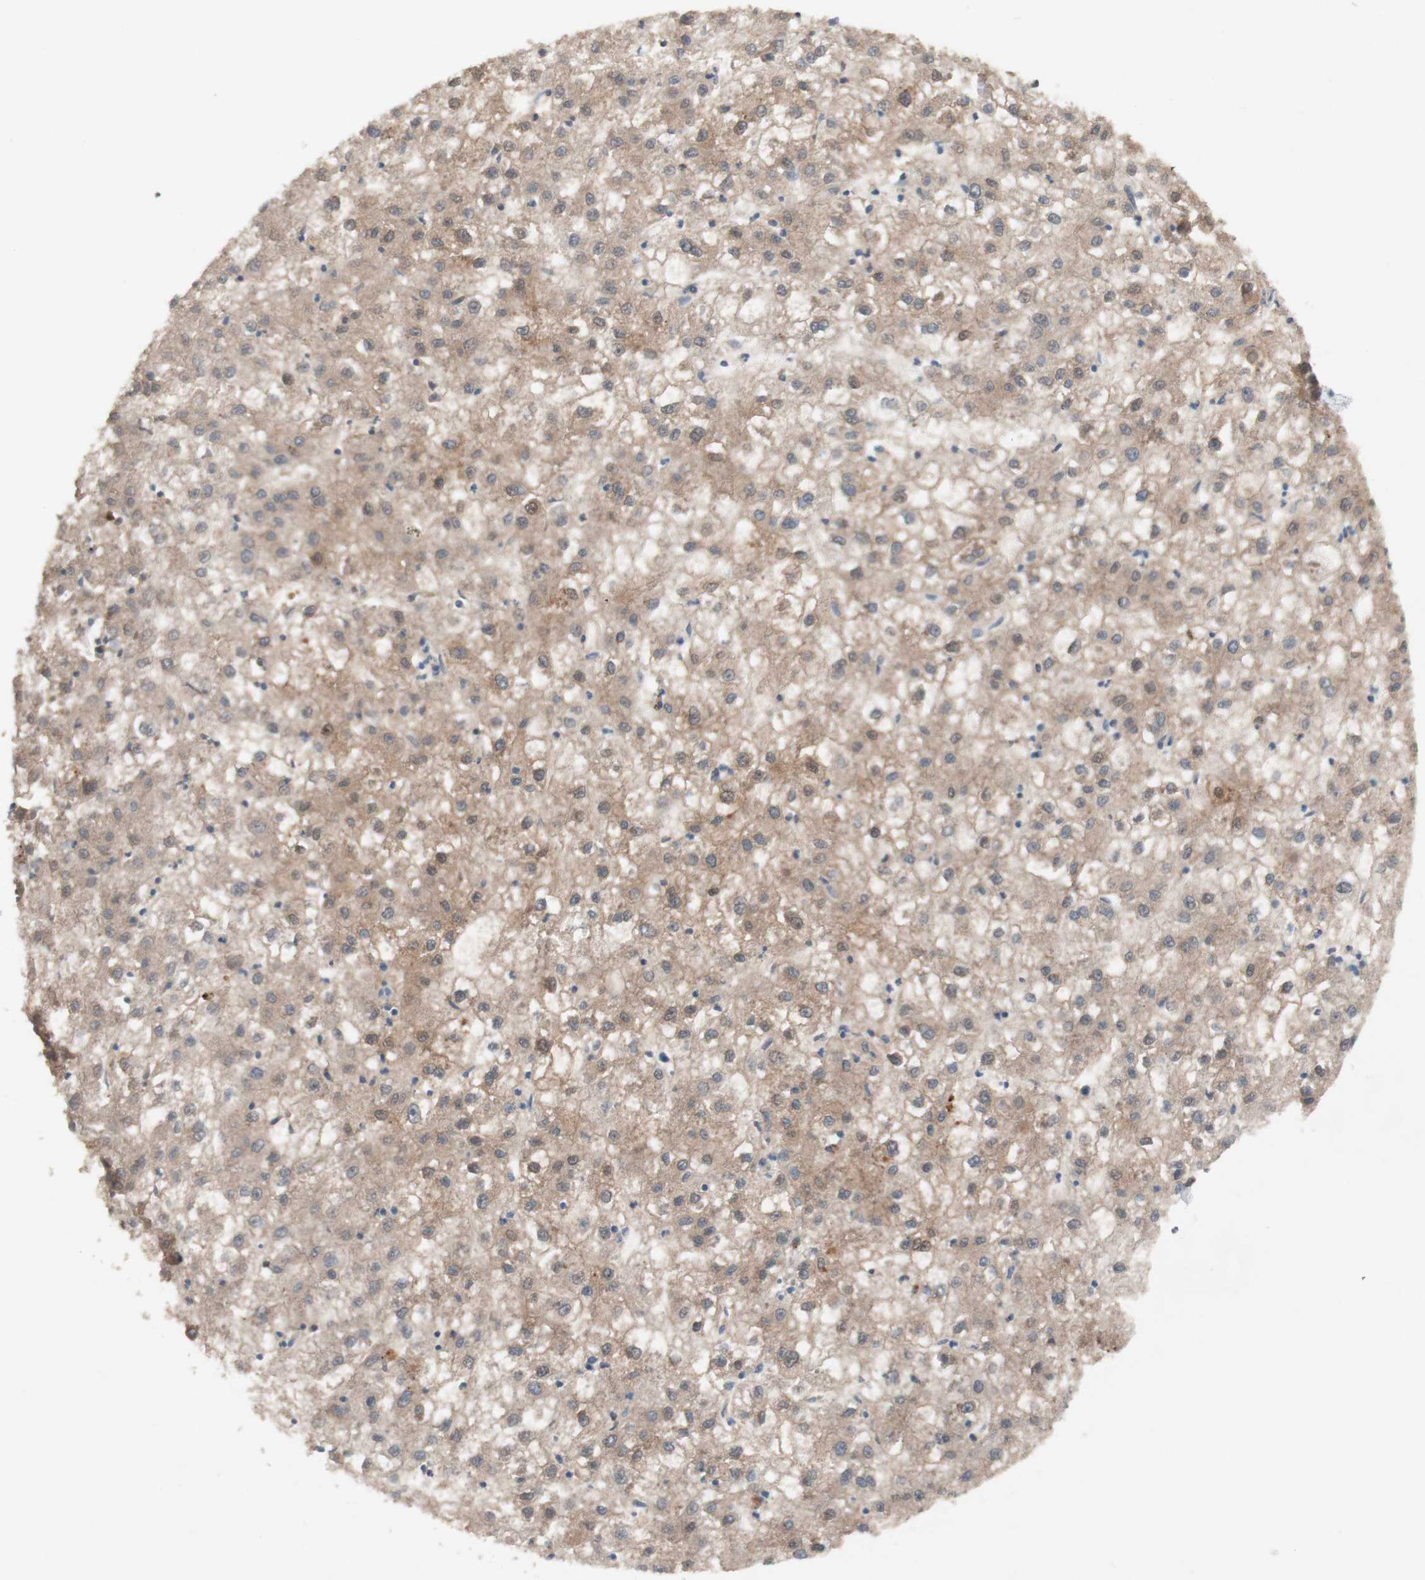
{"staining": {"intensity": "moderate", "quantity": ">75%", "location": "cytoplasmic/membranous"}, "tissue": "liver cancer", "cell_type": "Tumor cells", "image_type": "cancer", "snomed": [{"axis": "morphology", "description": "Carcinoma, Hepatocellular, NOS"}, {"axis": "topography", "description": "Liver"}], "caption": "Immunohistochemistry (IHC) histopathology image of liver cancer stained for a protein (brown), which exhibits medium levels of moderate cytoplasmic/membranous expression in about >75% of tumor cells.", "gene": "PEX2", "patient": {"sex": "male", "age": 72}}